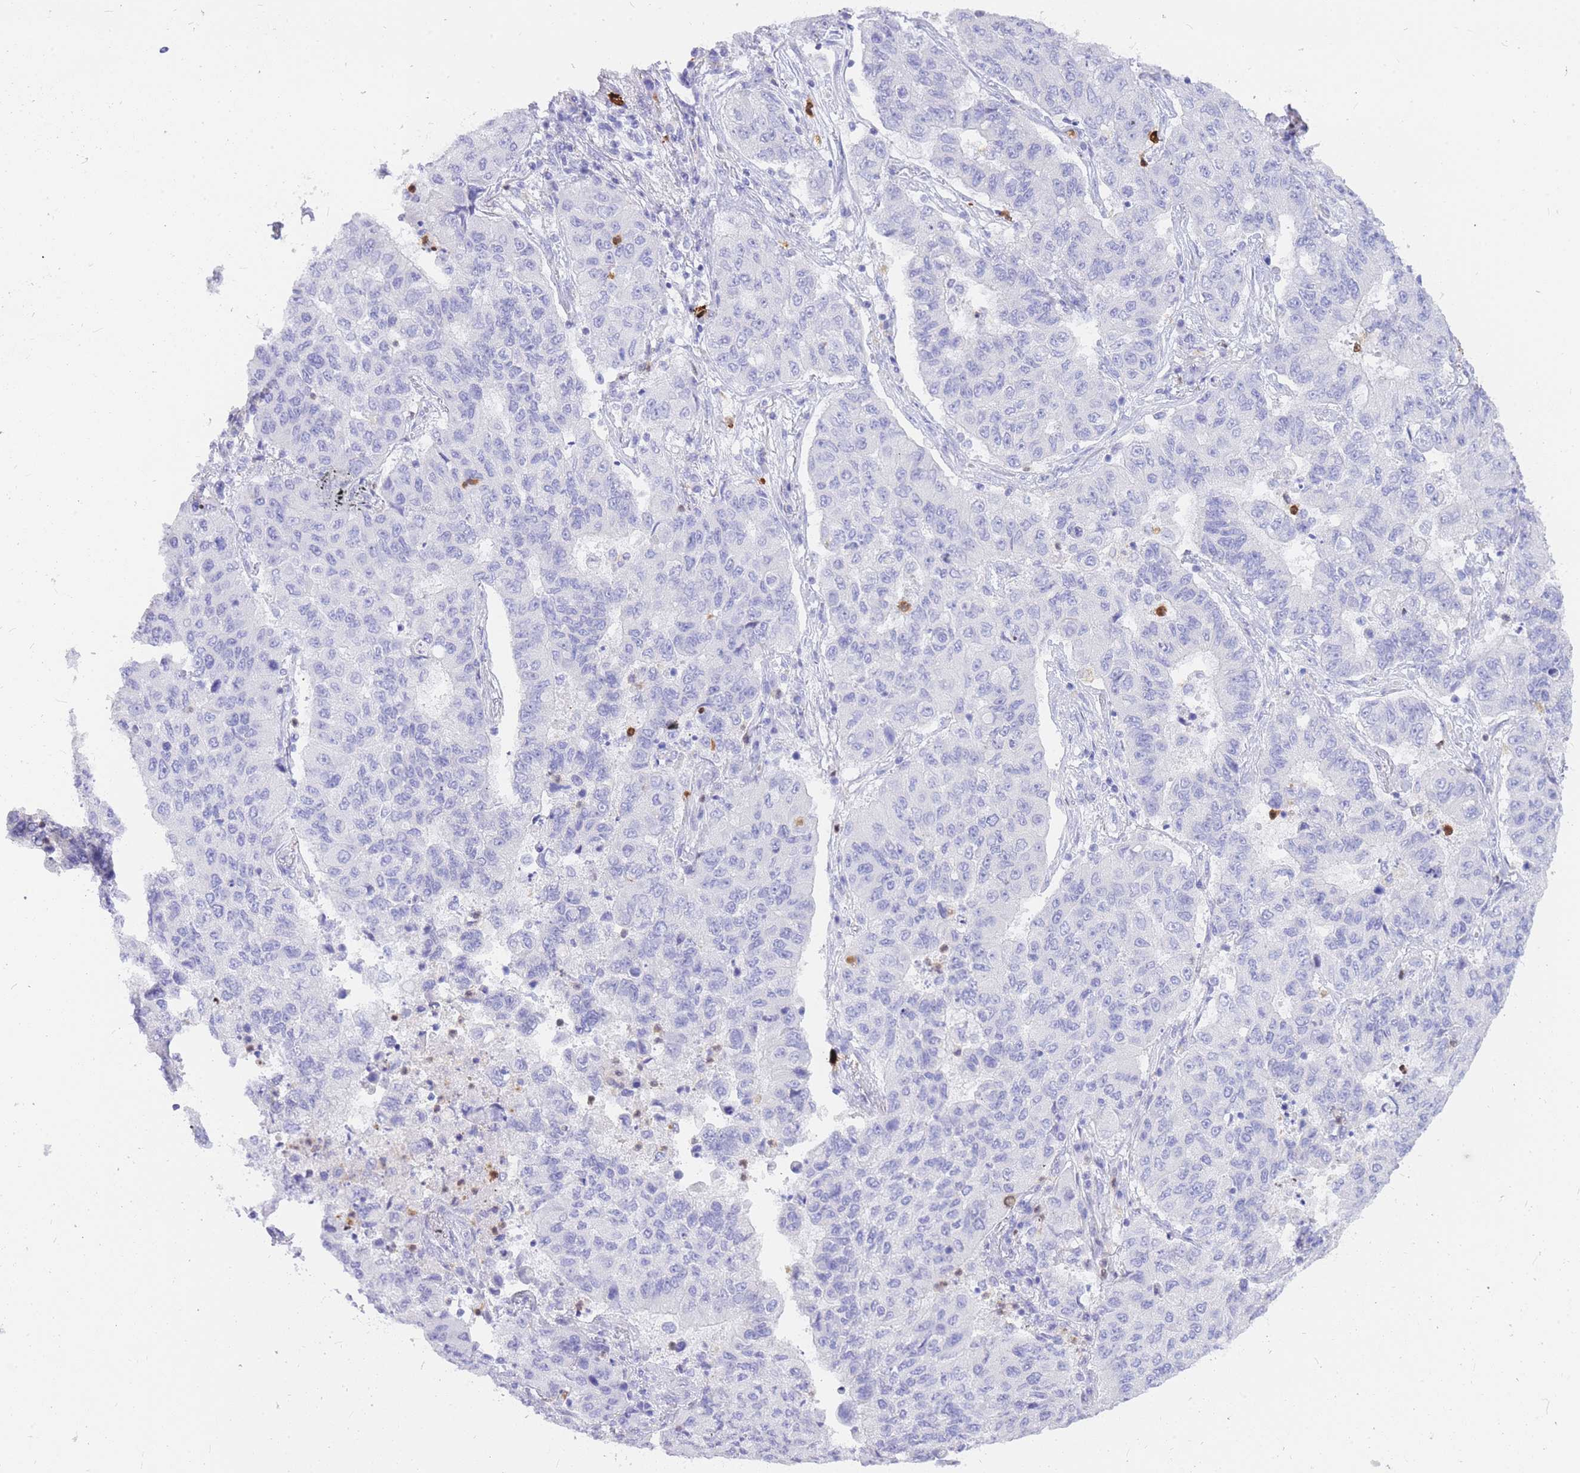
{"staining": {"intensity": "negative", "quantity": "none", "location": "none"}, "tissue": "lung cancer", "cell_type": "Tumor cells", "image_type": "cancer", "snomed": [{"axis": "morphology", "description": "Squamous cell carcinoma, NOS"}, {"axis": "topography", "description": "Lung"}], "caption": "Human lung cancer (squamous cell carcinoma) stained for a protein using immunohistochemistry (IHC) shows no positivity in tumor cells.", "gene": "HERC1", "patient": {"sex": "male", "age": 74}}